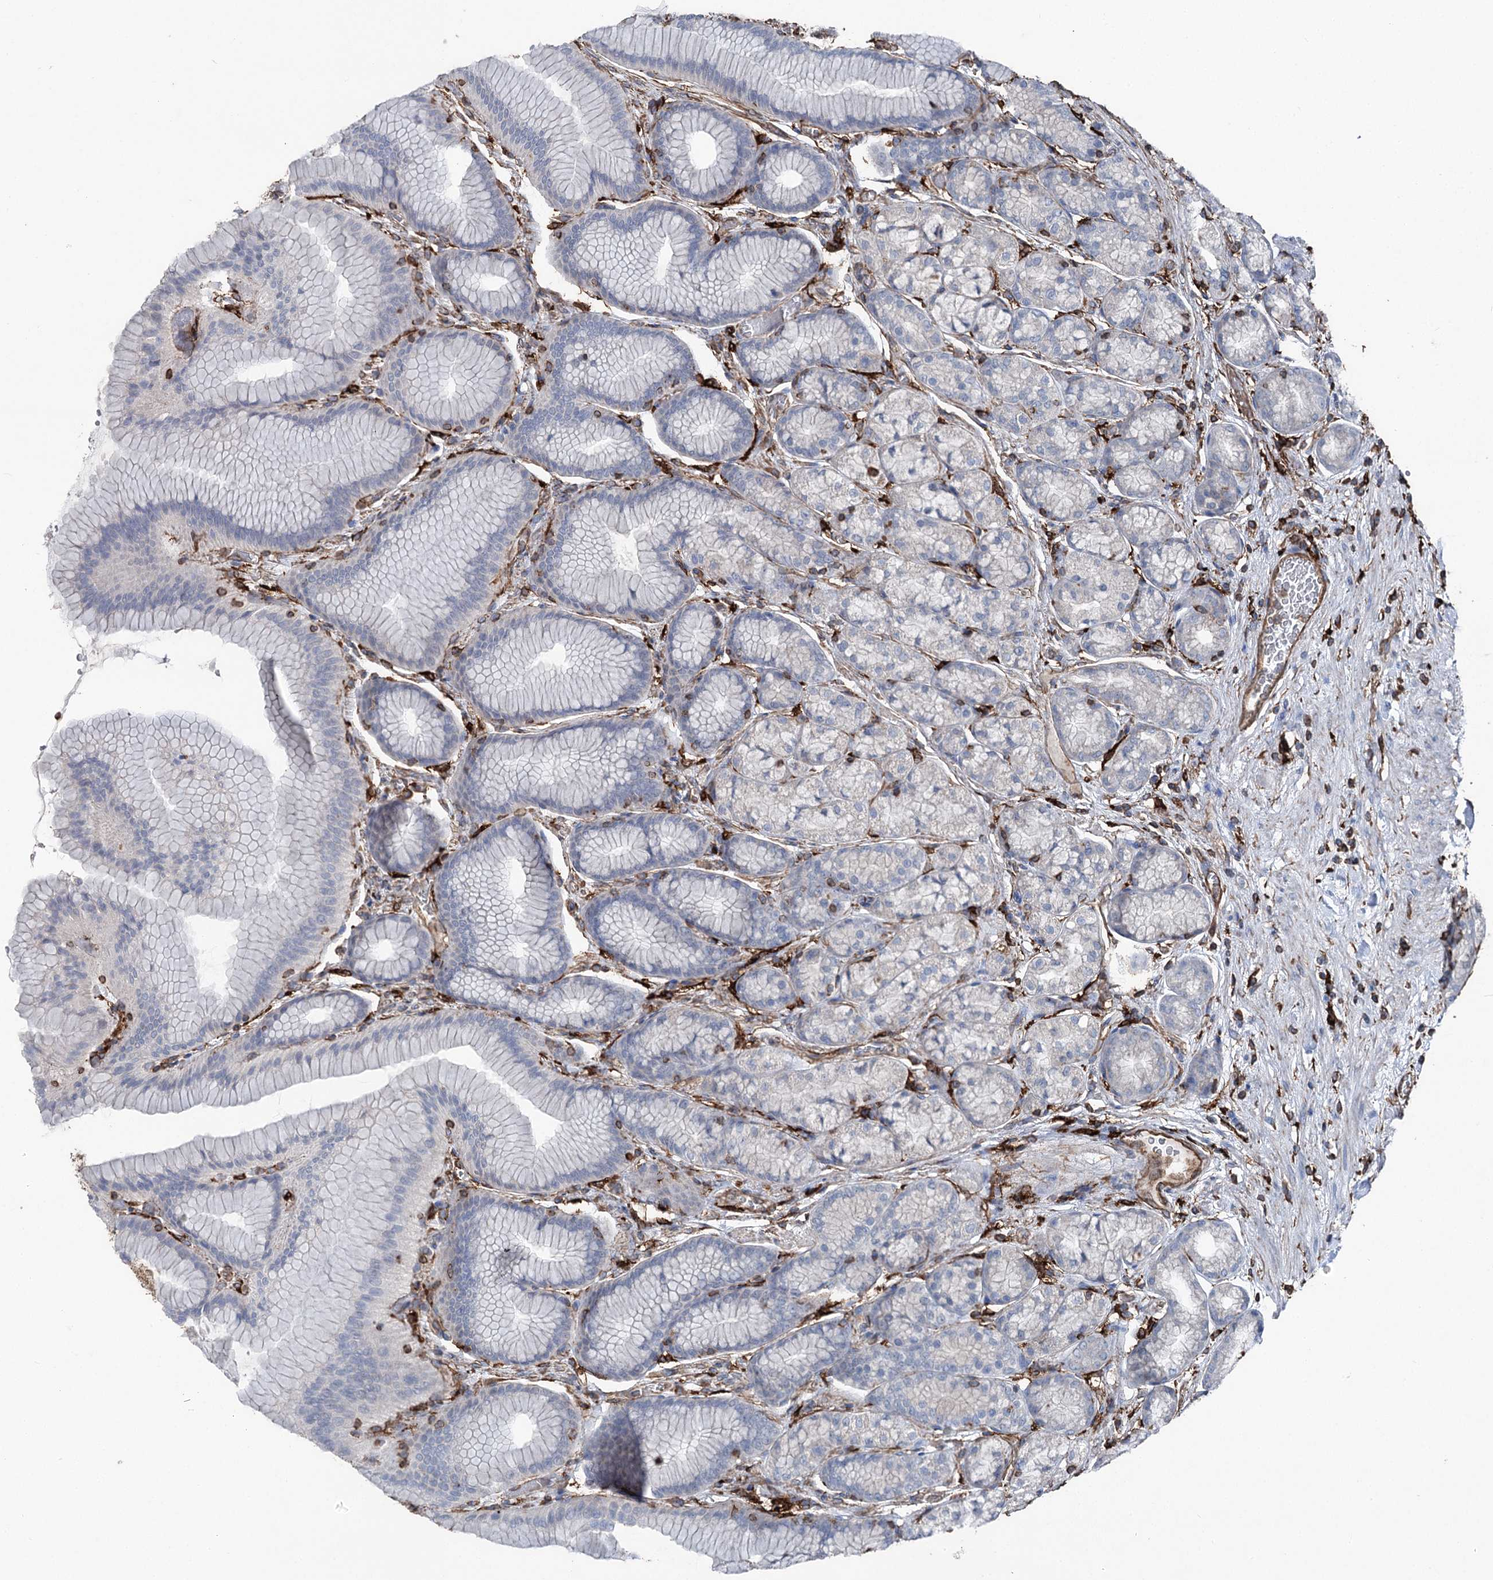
{"staining": {"intensity": "negative", "quantity": "none", "location": "none"}, "tissue": "stomach", "cell_type": "Glandular cells", "image_type": "normal", "snomed": [{"axis": "morphology", "description": "Normal tissue, NOS"}, {"axis": "morphology", "description": "Adenocarcinoma, NOS"}, {"axis": "morphology", "description": "Adenocarcinoma, High grade"}, {"axis": "topography", "description": "Stomach, upper"}, {"axis": "topography", "description": "Stomach"}], "caption": "Stomach stained for a protein using immunohistochemistry displays no expression glandular cells.", "gene": "CLEC4M", "patient": {"sex": "female", "age": 65}}